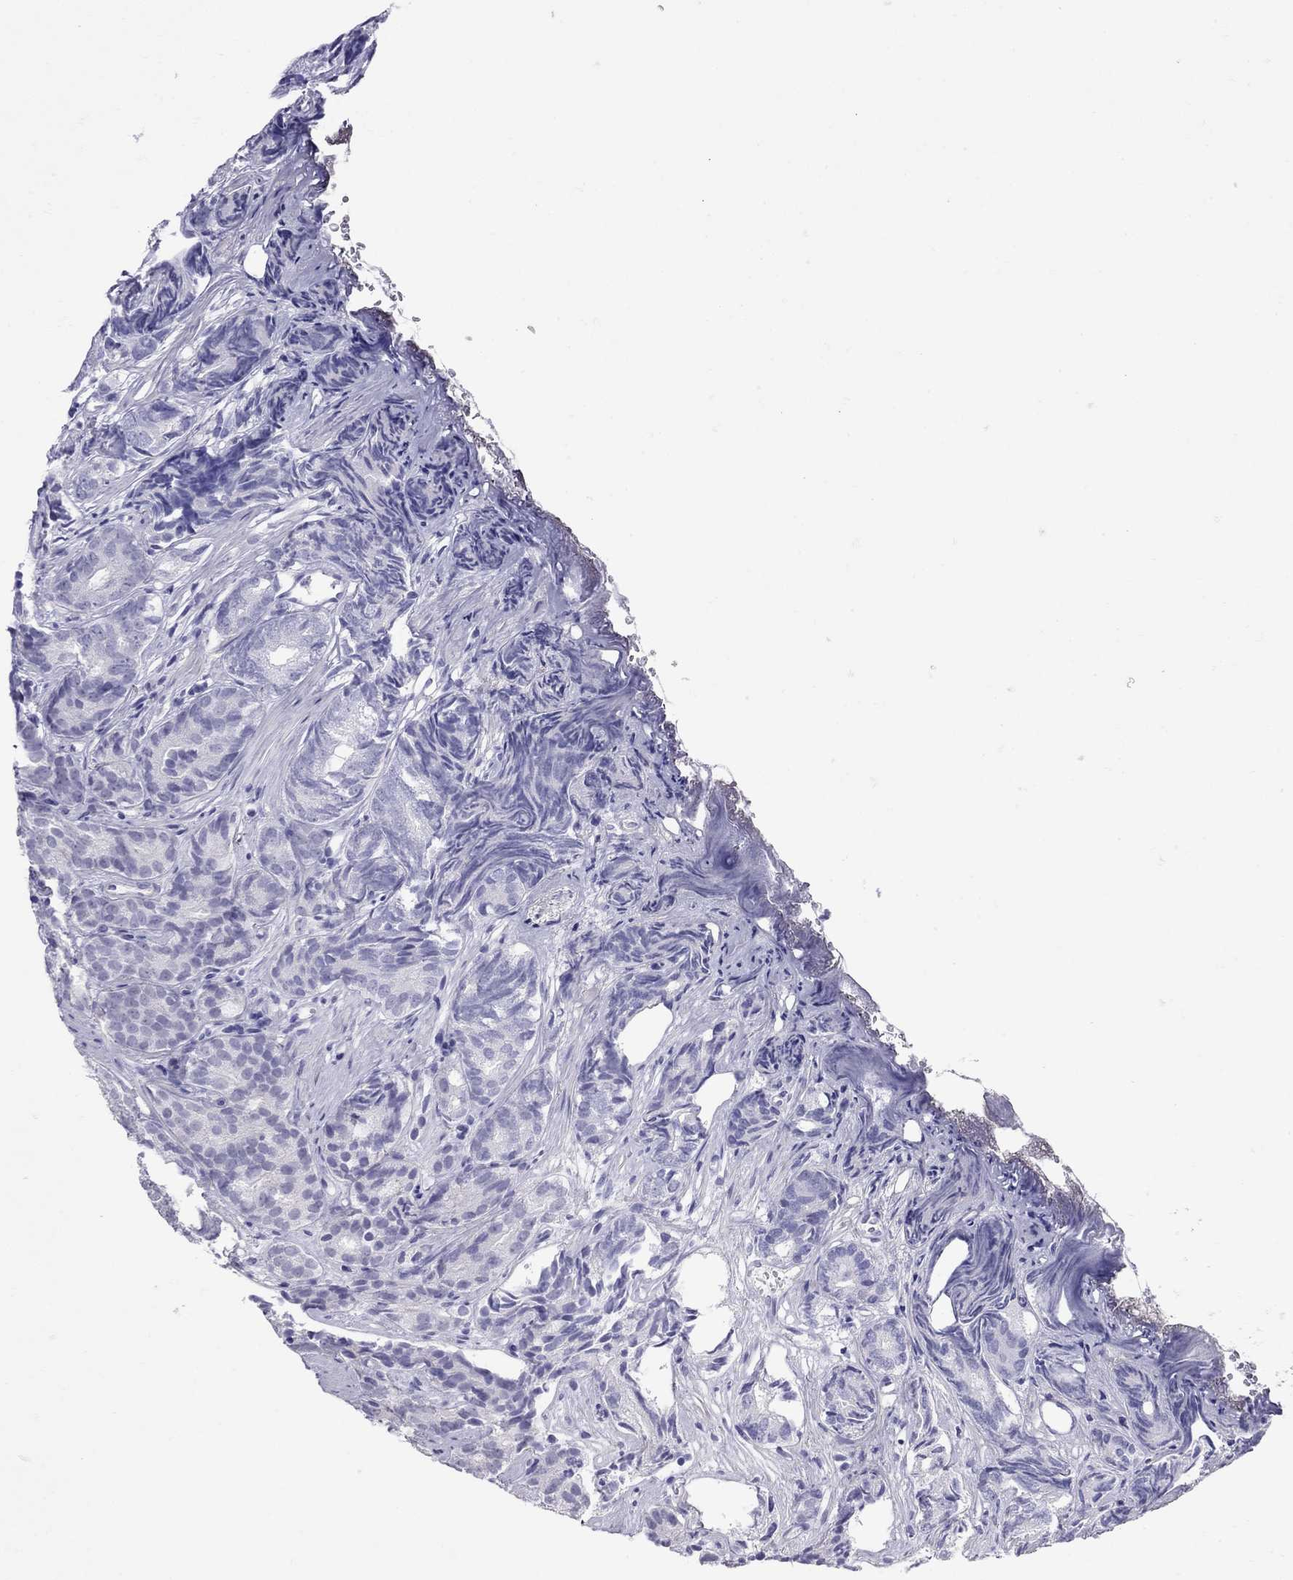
{"staining": {"intensity": "negative", "quantity": "none", "location": "none"}, "tissue": "prostate cancer", "cell_type": "Tumor cells", "image_type": "cancer", "snomed": [{"axis": "morphology", "description": "Adenocarcinoma, High grade"}, {"axis": "topography", "description": "Prostate"}], "caption": "Tumor cells show no significant staining in adenocarcinoma (high-grade) (prostate).", "gene": "GRIA2", "patient": {"sex": "male", "age": 84}}